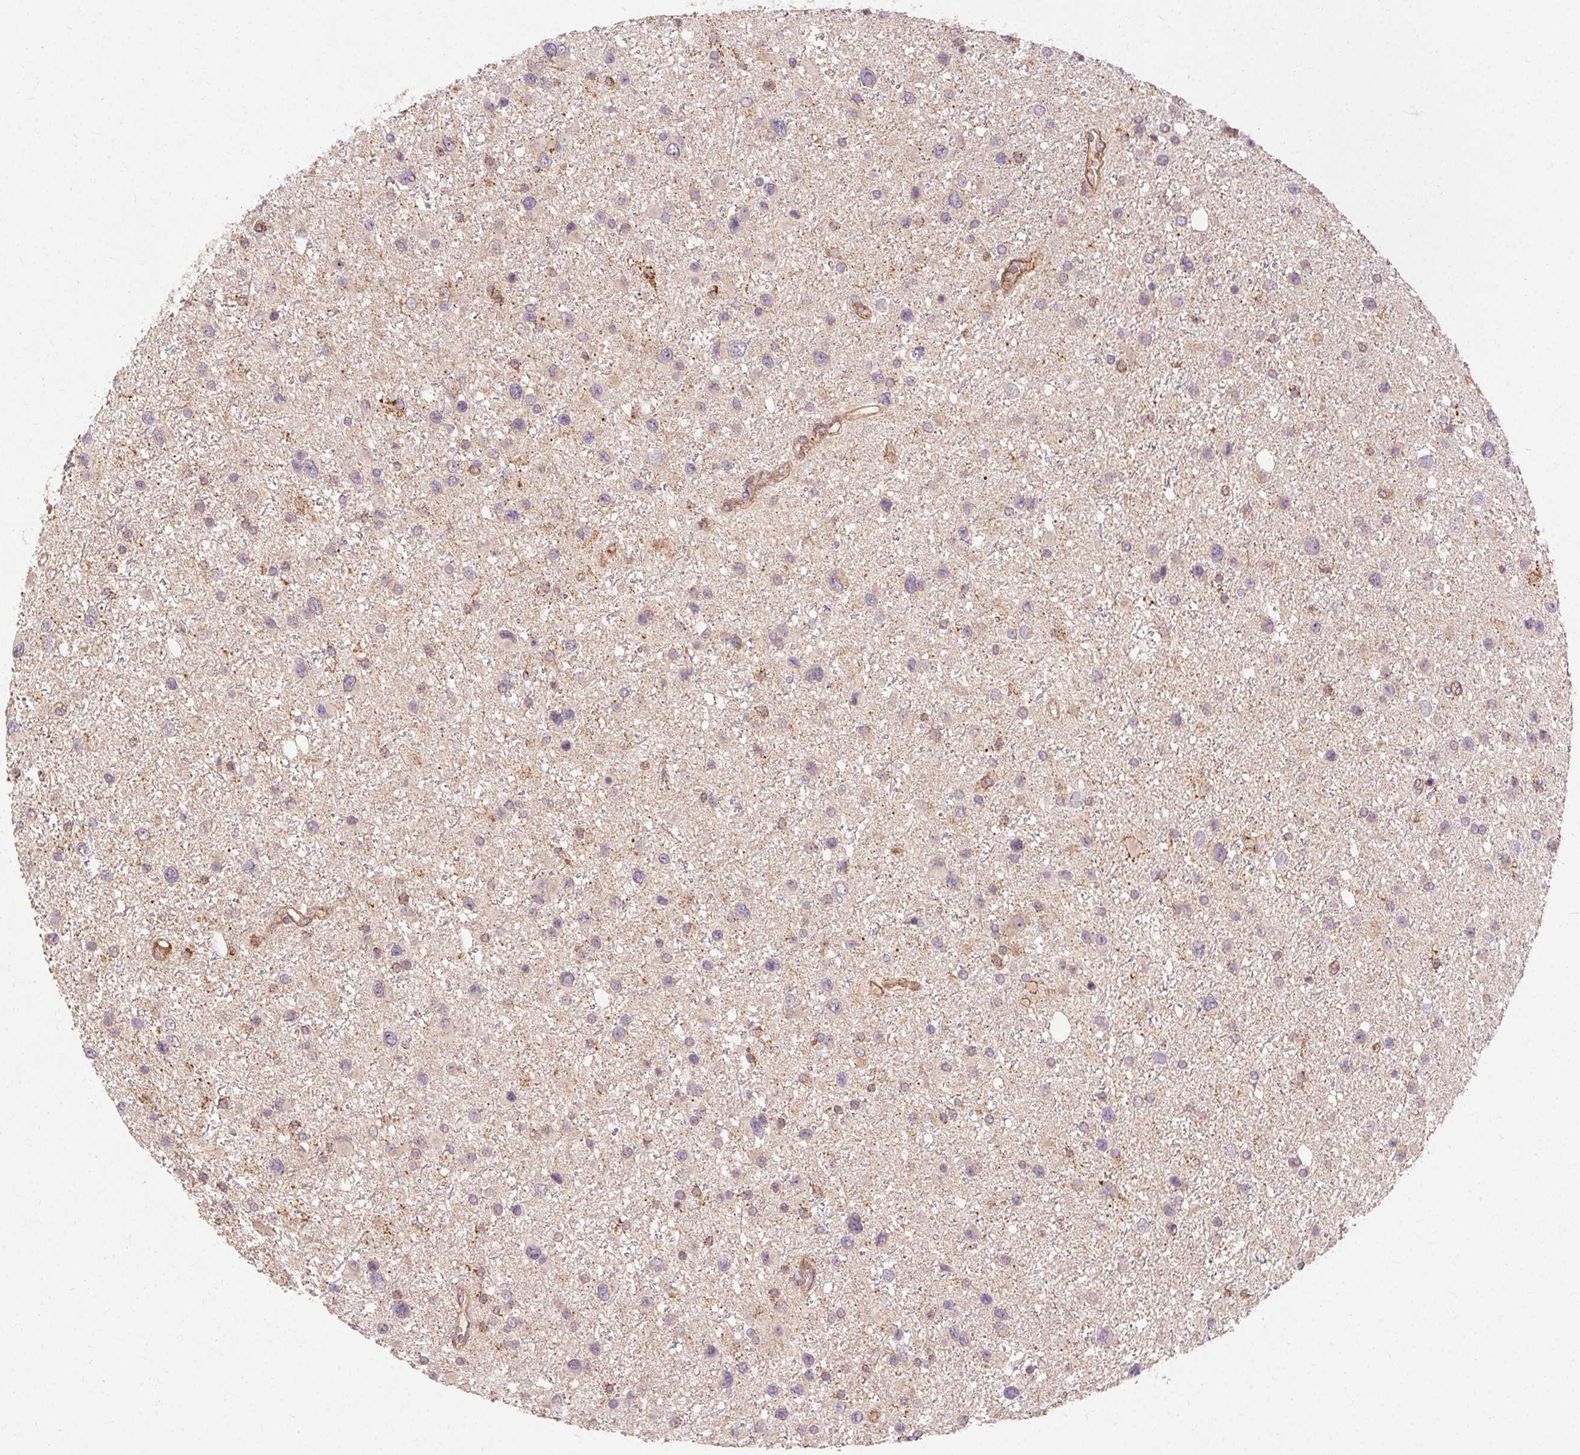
{"staining": {"intensity": "weak", "quantity": "<25%", "location": "cytoplasmic/membranous"}, "tissue": "glioma", "cell_type": "Tumor cells", "image_type": "cancer", "snomed": [{"axis": "morphology", "description": "Glioma, malignant, Low grade"}, {"axis": "topography", "description": "Brain"}], "caption": "Glioma stained for a protein using immunohistochemistry (IHC) shows no positivity tumor cells.", "gene": "REP15", "patient": {"sex": "female", "age": 32}}